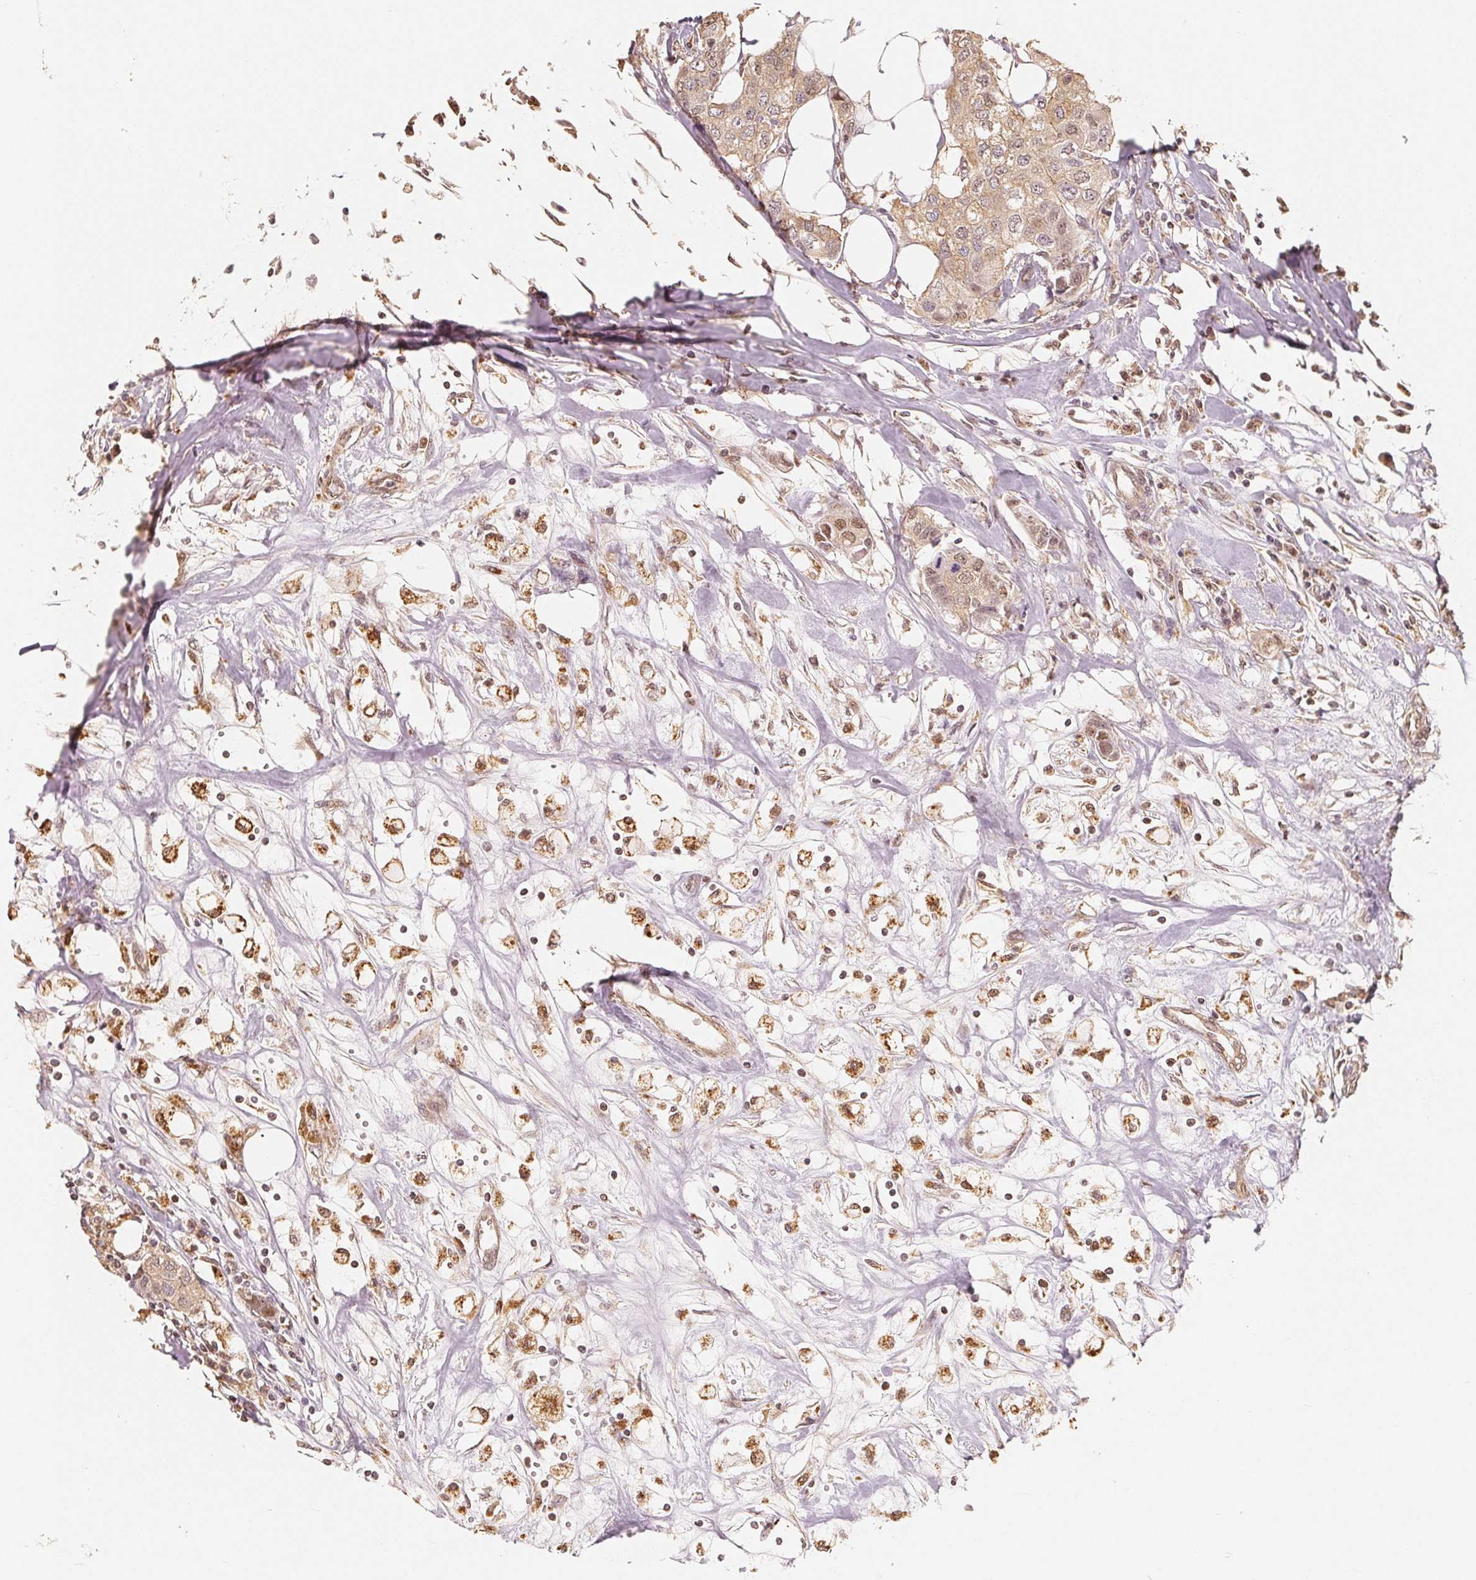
{"staining": {"intensity": "weak", "quantity": ">75%", "location": "cytoplasmic/membranous,nuclear"}, "tissue": "breast cancer", "cell_type": "Tumor cells", "image_type": "cancer", "snomed": [{"axis": "morphology", "description": "Duct carcinoma"}, {"axis": "topography", "description": "Breast"}], "caption": "Immunohistochemical staining of human breast invasive ductal carcinoma reveals weak cytoplasmic/membranous and nuclear protein staining in approximately >75% of tumor cells. The protein of interest is shown in brown color, while the nuclei are stained blue.", "gene": "GUSB", "patient": {"sex": "female", "age": 80}}